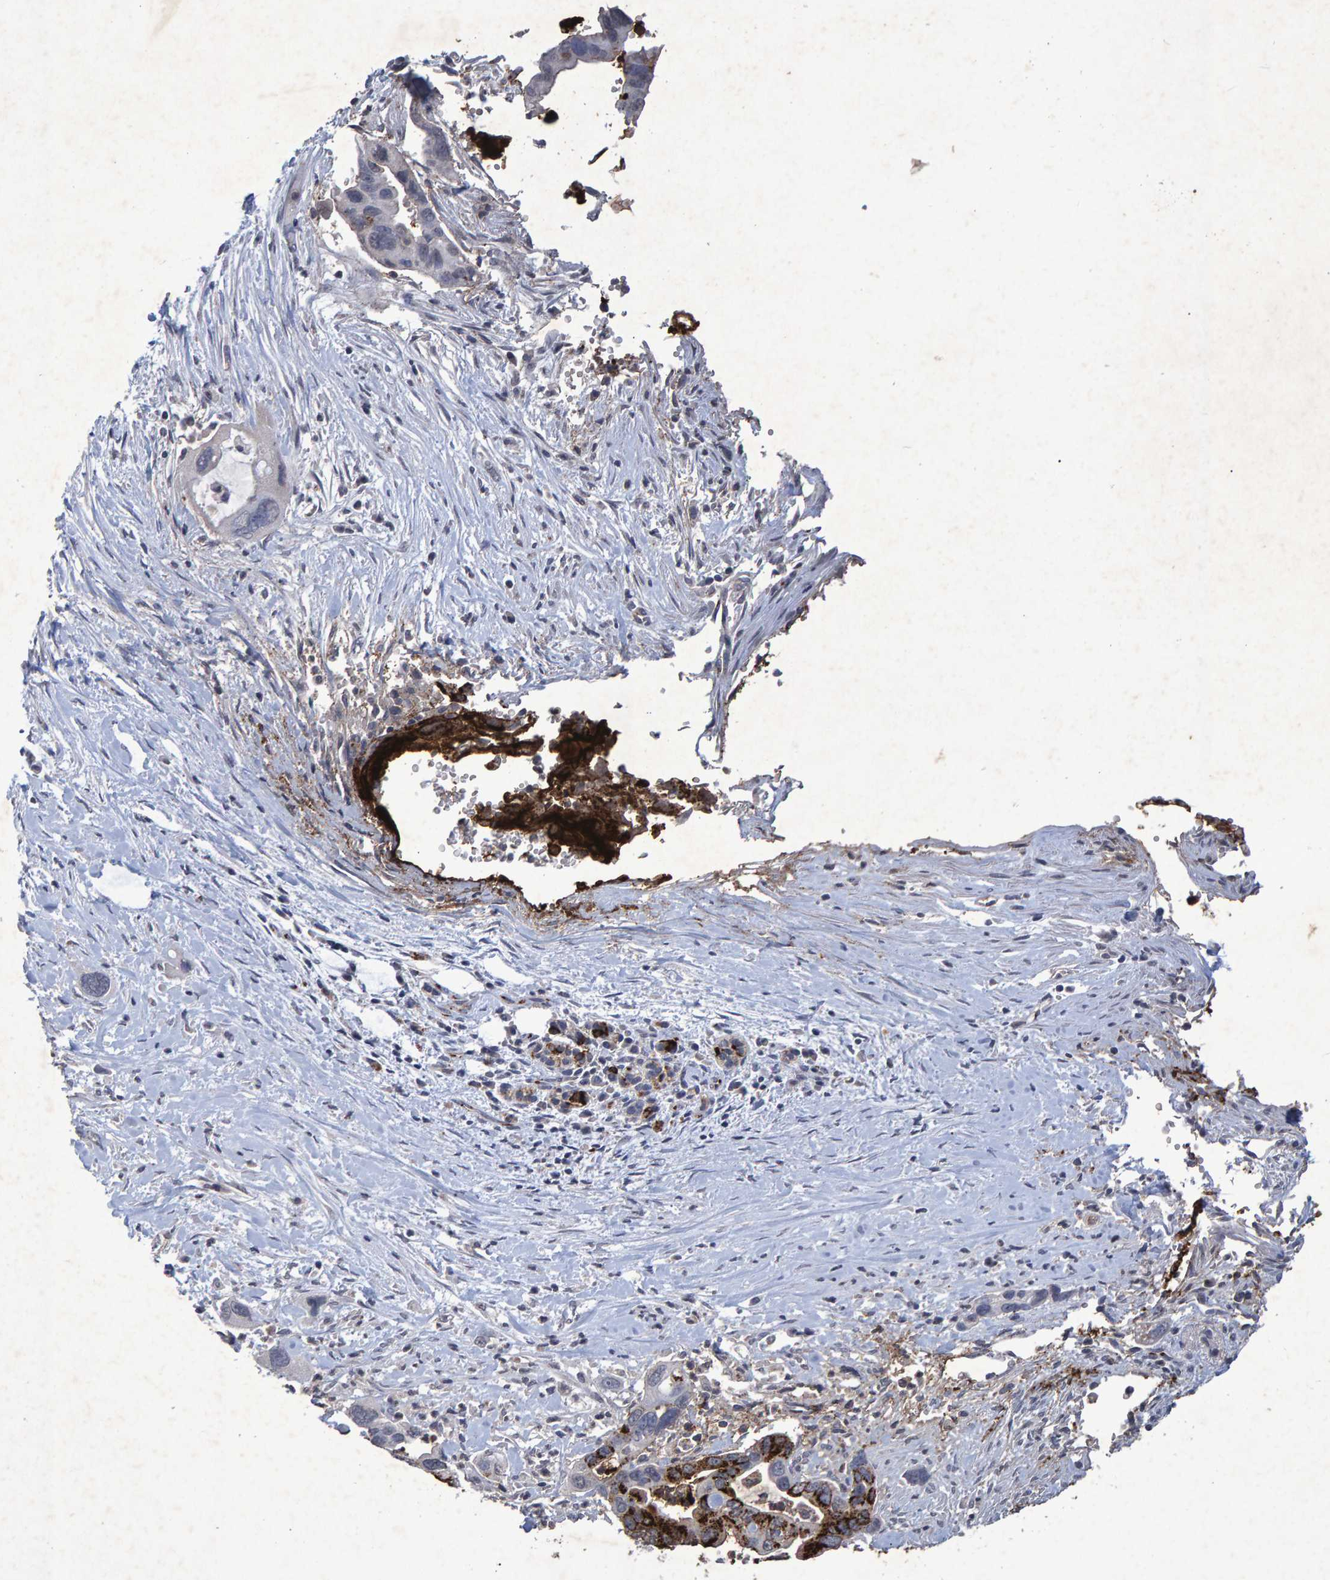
{"staining": {"intensity": "strong", "quantity": "<25%", "location": "cytoplasmic/membranous"}, "tissue": "pancreatic cancer", "cell_type": "Tumor cells", "image_type": "cancer", "snomed": [{"axis": "morphology", "description": "Adenocarcinoma, NOS"}, {"axis": "topography", "description": "Pancreas"}], "caption": "Human pancreatic cancer (adenocarcinoma) stained with a brown dye exhibits strong cytoplasmic/membranous positive positivity in approximately <25% of tumor cells.", "gene": "GALC", "patient": {"sex": "female", "age": 70}}